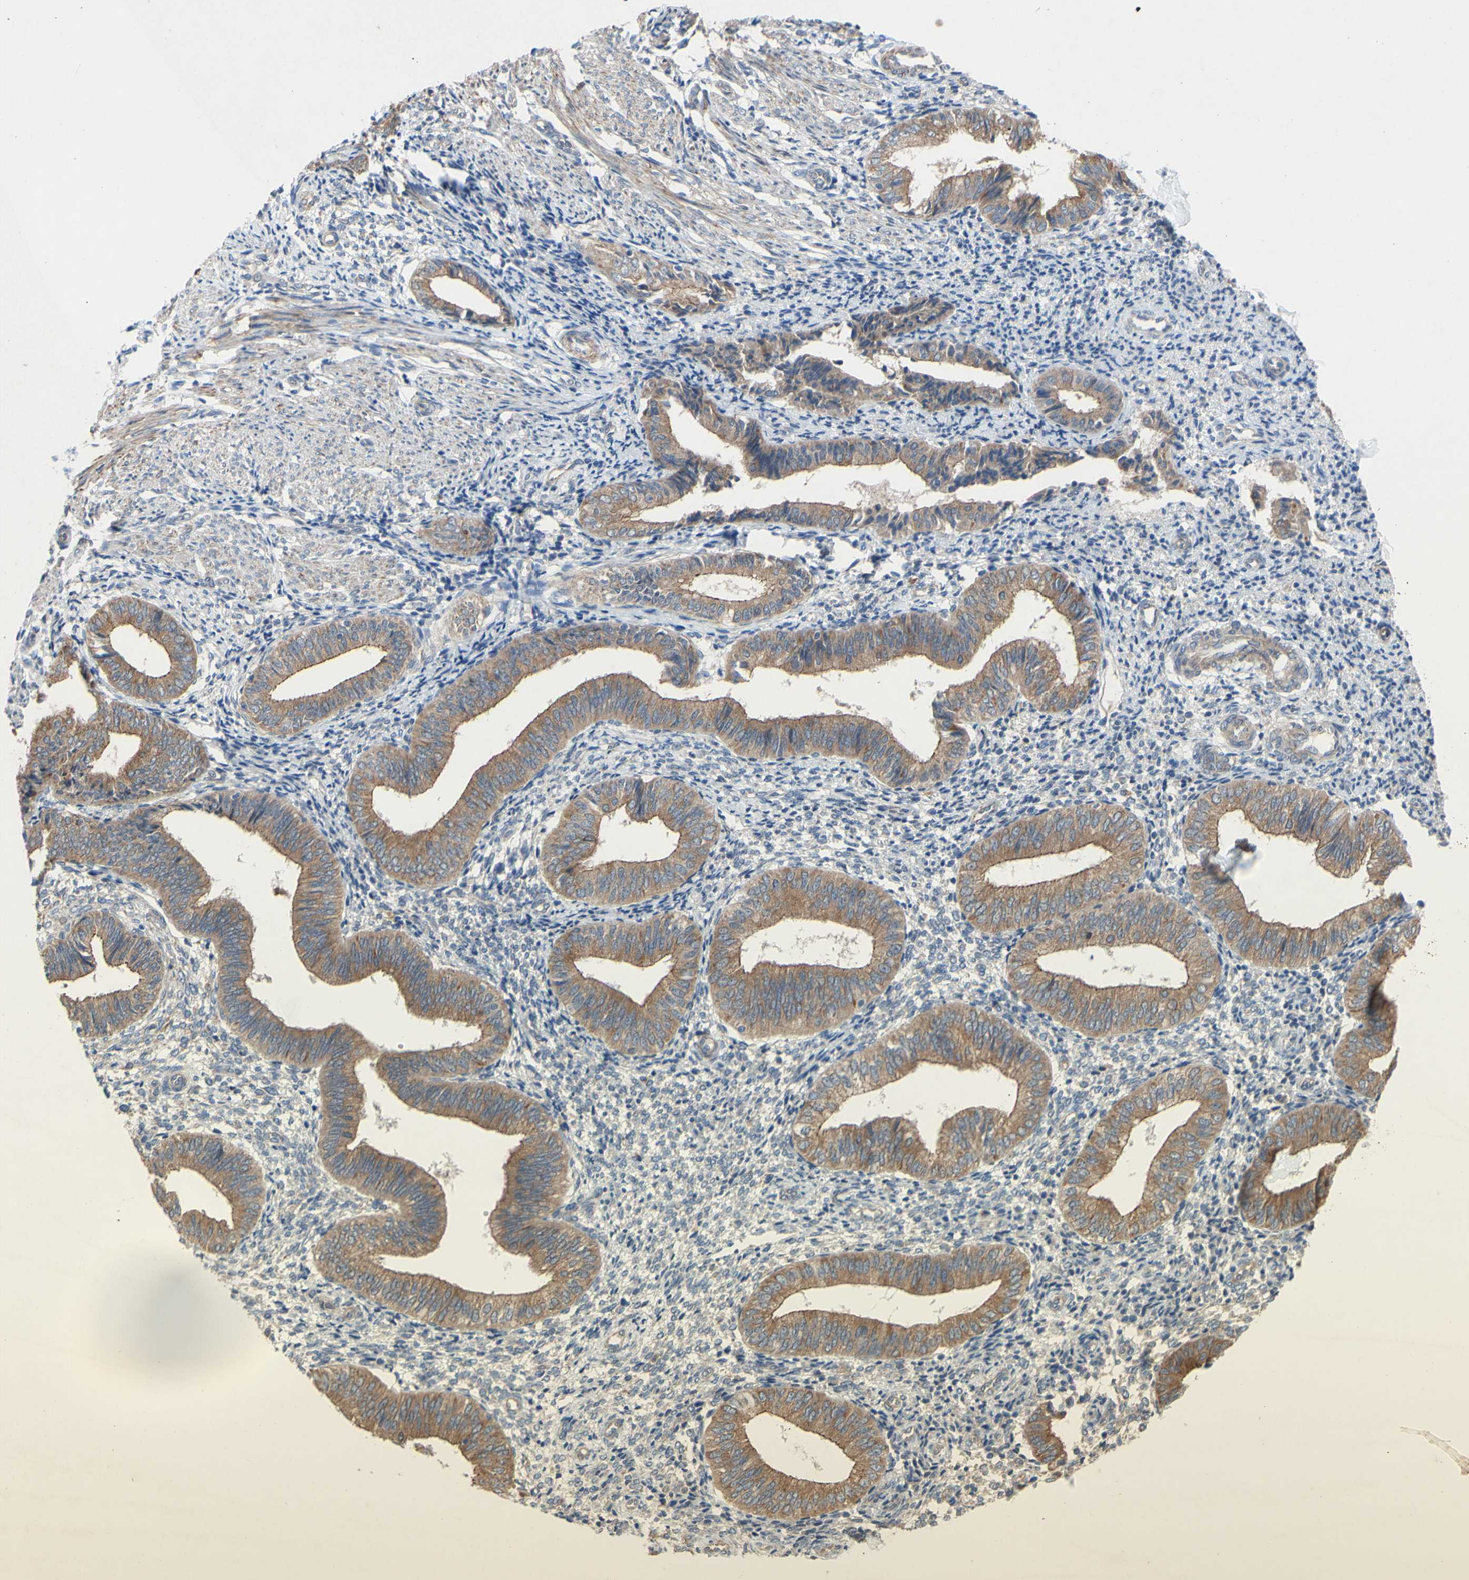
{"staining": {"intensity": "moderate", "quantity": "<25%", "location": "cytoplasmic/membranous"}, "tissue": "endometrium", "cell_type": "Cells in endometrial stroma", "image_type": "normal", "snomed": [{"axis": "morphology", "description": "Normal tissue, NOS"}, {"axis": "topography", "description": "Endometrium"}], "caption": "Immunohistochemical staining of unremarkable endometrium shows <25% levels of moderate cytoplasmic/membranous protein expression in about <25% of cells in endometrial stroma. Immunohistochemistry stains the protein of interest in brown and the nuclei are stained blue.", "gene": "PDGFB", "patient": {"sex": "female", "age": 50}}